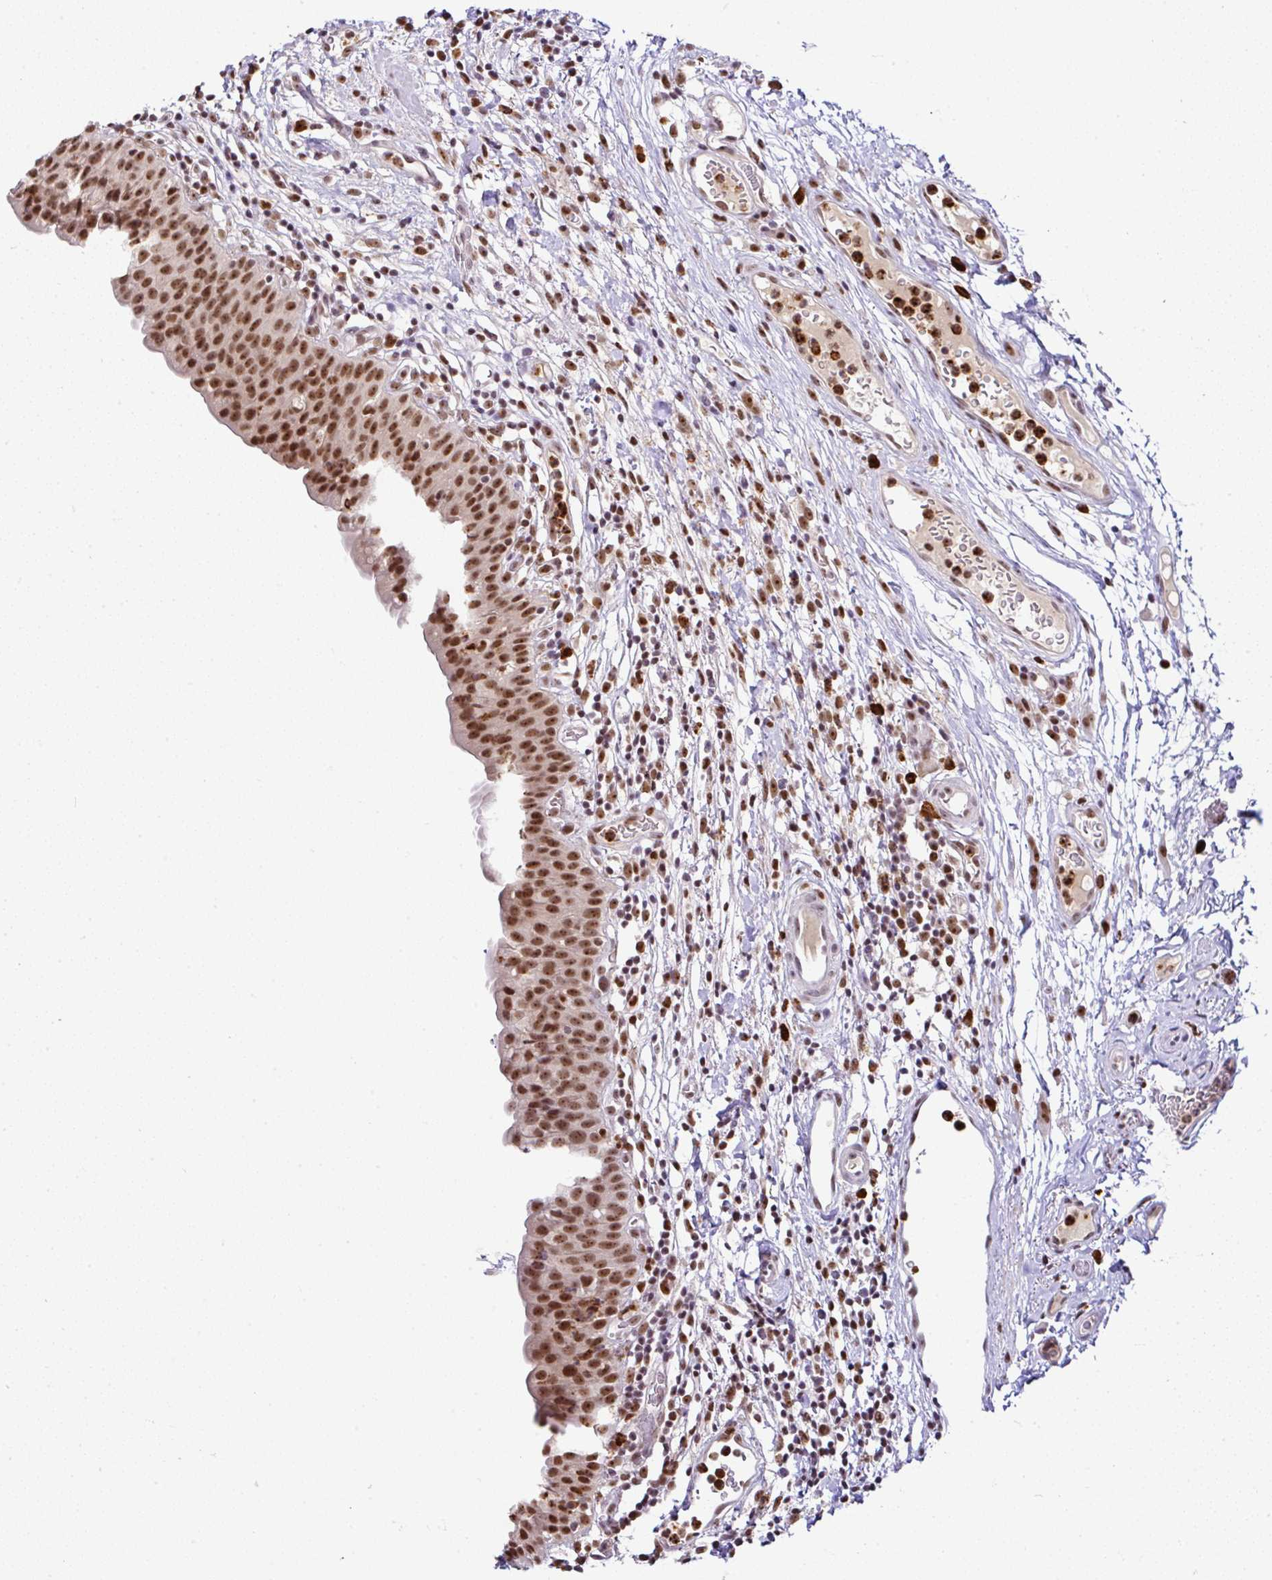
{"staining": {"intensity": "strong", "quantity": ">75%", "location": "nuclear"}, "tissue": "urinary bladder", "cell_type": "Urothelial cells", "image_type": "normal", "snomed": [{"axis": "morphology", "description": "Normal tissue, NOS"}, {"axis": "morphology", "description": "Inflammation, NOS"}, {"axis": "topography", "description": "Urinary bladder"}], "caption": "The photomicrograph exhibits staining of benign urinary bladder, revealing strong nuclear protein positivity (brown color) within urothelial cells.", "gene": "PTPN2", "patient": {"sex": "male", "age": 57}}